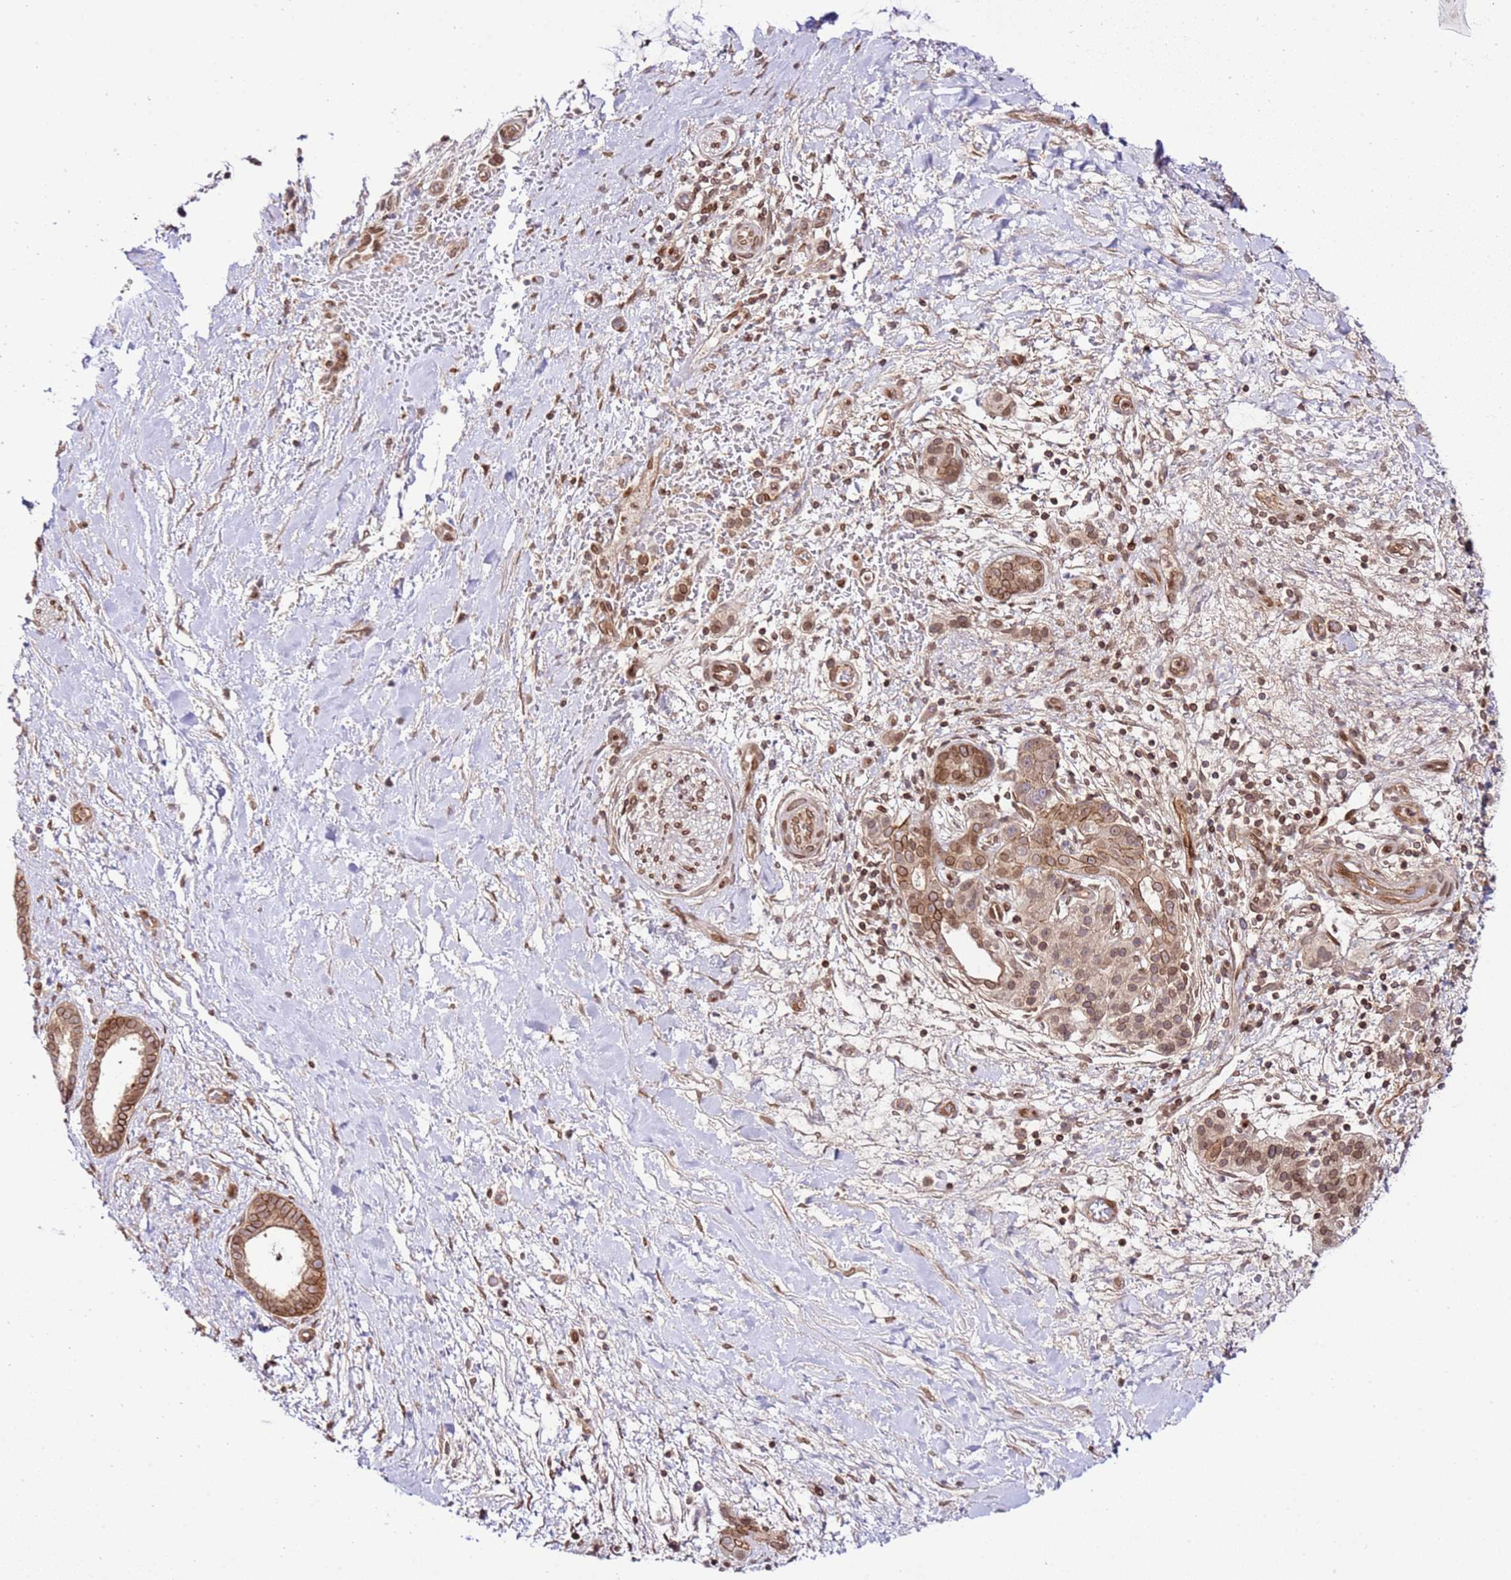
{"staining": {"intensity": "moderate", "quantity": ">75%", "location": "cytoplasmic/membranous"}, "tissue": "pancreatic cancer", "cell_type": "Tumor cells", "image_type": "cancer", "snomed": [{"axis": "morphology", "description": "Adenocarcinoma, NOS"}, {"axis": "topography", "description": "Pancreas"}], "caption": "Pancreatic cancer tissue displays moderate cytoplasmic/membranous expression in approximately >75% of tumor cells, visualized by immunohistochemistry.", "gene": "TRIM37", "patient": {"sex": "male", "age": 68}}